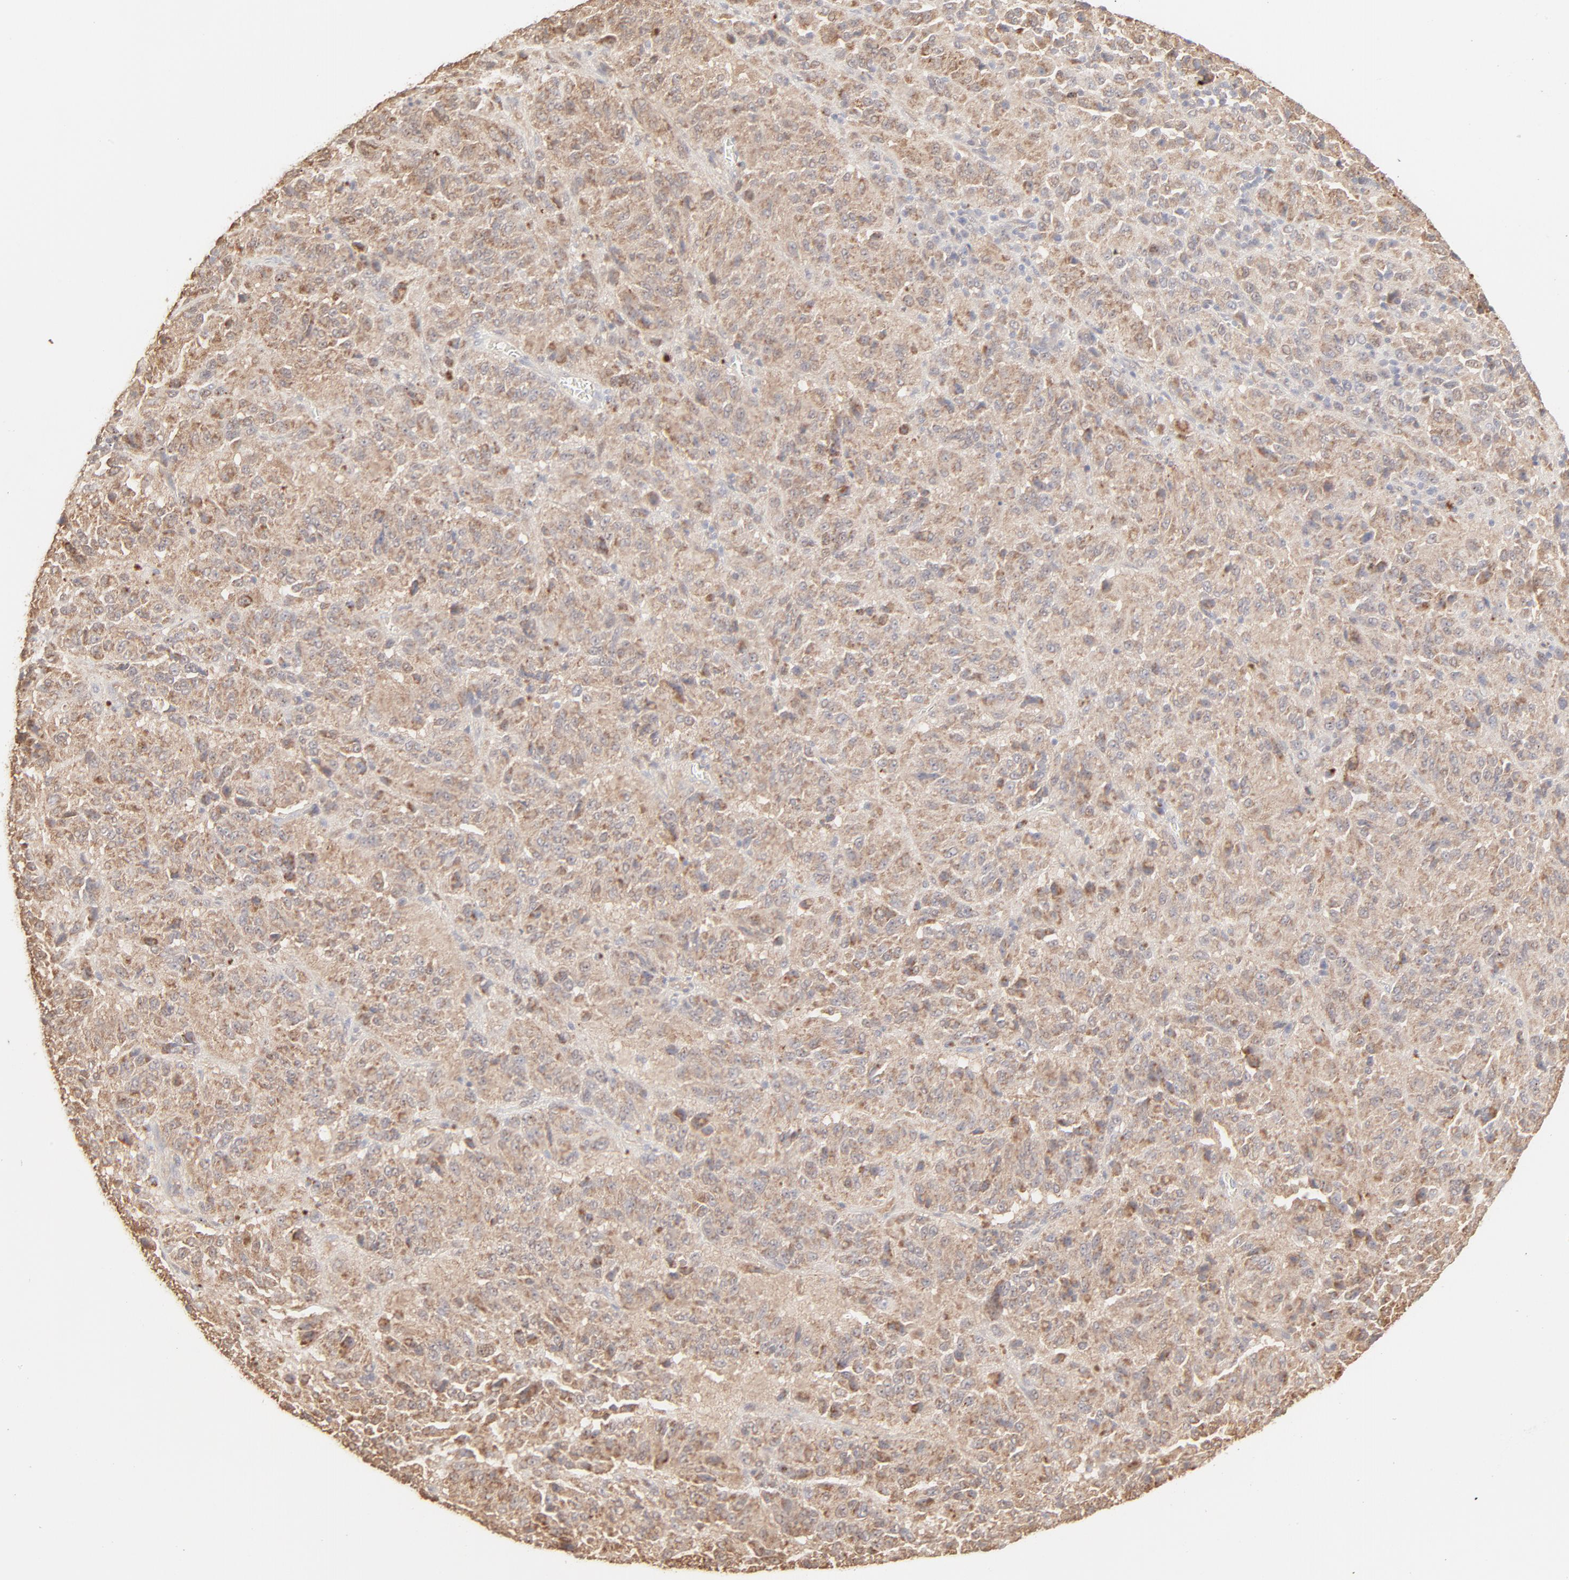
{"staining": {"intensity": "weak", "quantity": ">75%", "location": "cytoplasmic/membranous"}, "tissue": "melanoma", "cell_type": "Tumor cells", "image_type": "cancer", "snomed": [{"axis": "morphology", "description": "Malignant melanoma, Metastatic site"}, {"axis": "topography", "description": "Lung"}], "caption": "IHC photomicrograph of neoplastic tissue: human melanoma stained using immunohistochemistry (IHC) shows low levels of weak protein expression localized specifically in the cytoplasmic/membranous of tumor cells, appearing as a cytoplasmic/membranous brown color.", "gene": "LGALS2", "patient": {"sex": "male", "age": 64}}